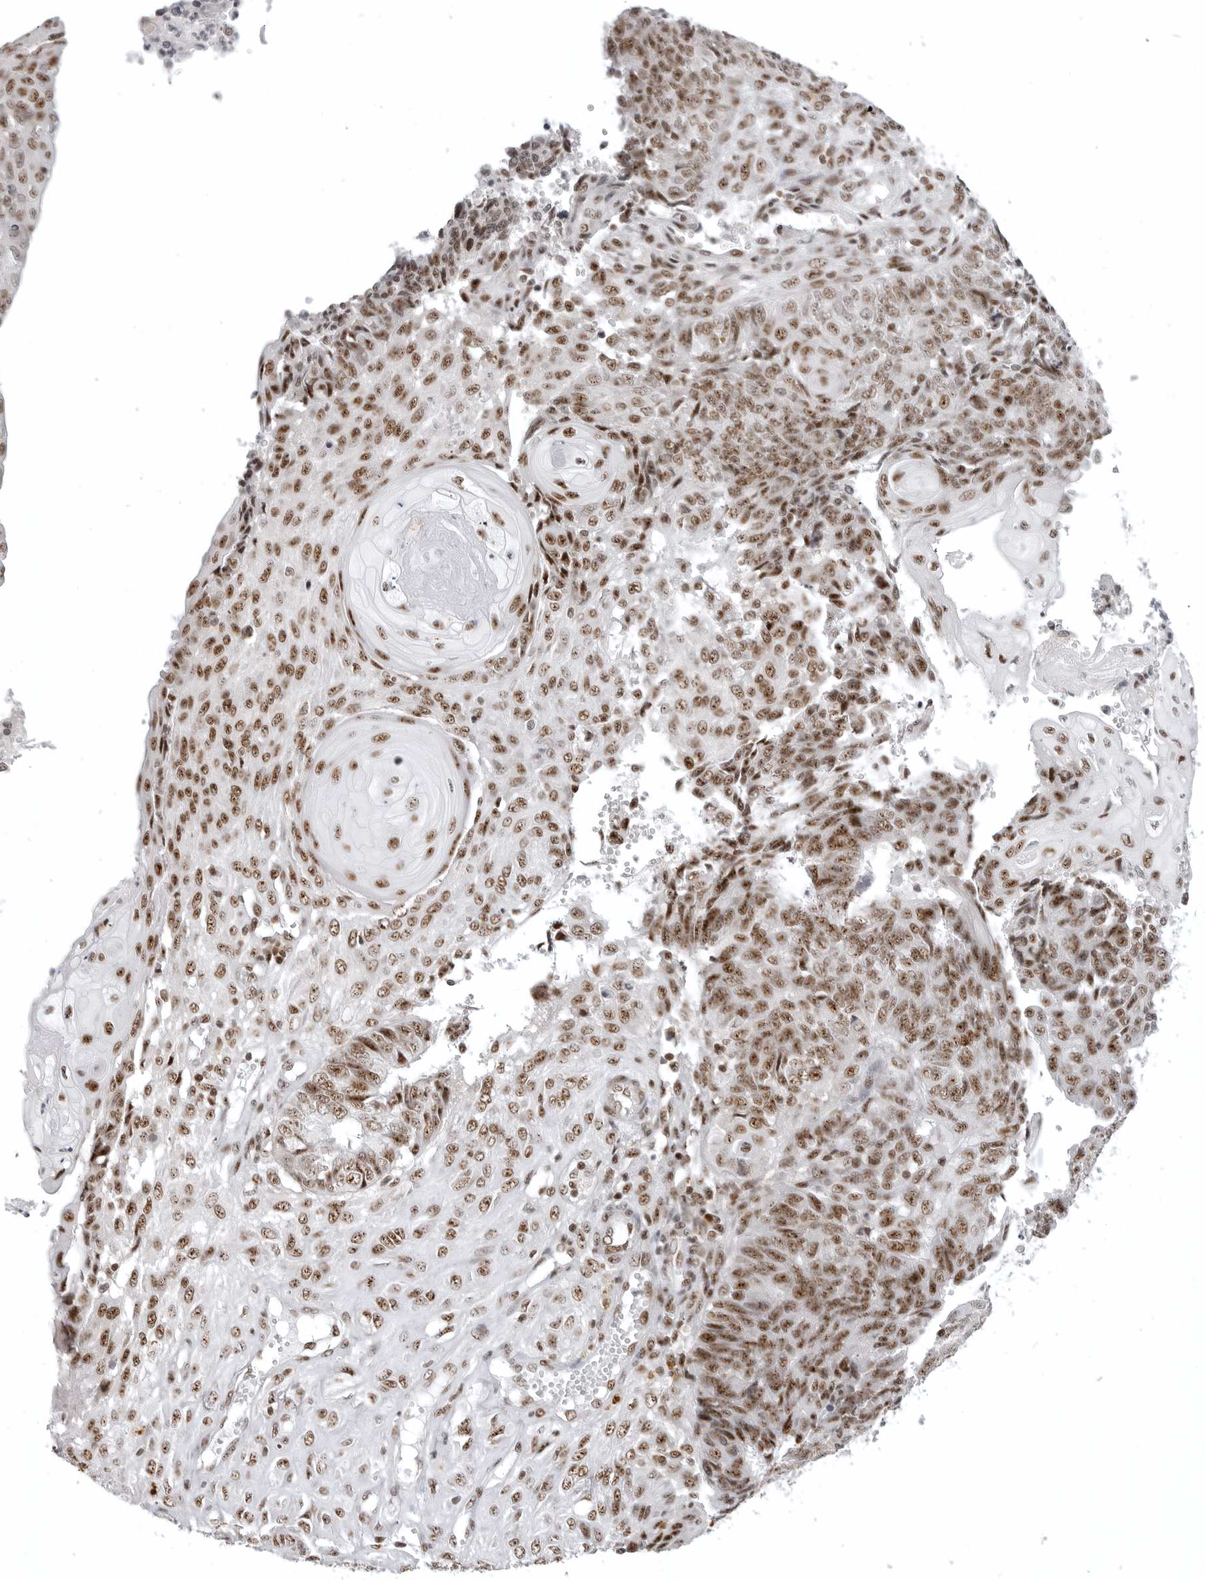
{"staining": {"intensity": "strong", "quantity": ">75%", "location": "nuclear"}, "tissue": "endometrial cancer", "cell_type": "Tumor cells", "image_type": "cancer", "snomed": [{"axis": "morphology", "description": "Adenocarcinoma, NOS"}, {"axis": "topography", "description": "Endometrium"}], "caption": "This histopathology image reveals IHC staining of endometrial adenocarcinoma, with high strong nuclear staining in approximately >75% of tumor cells.", "gene": "WRAP53", "patient": {"sex": "female", "age": 32}}